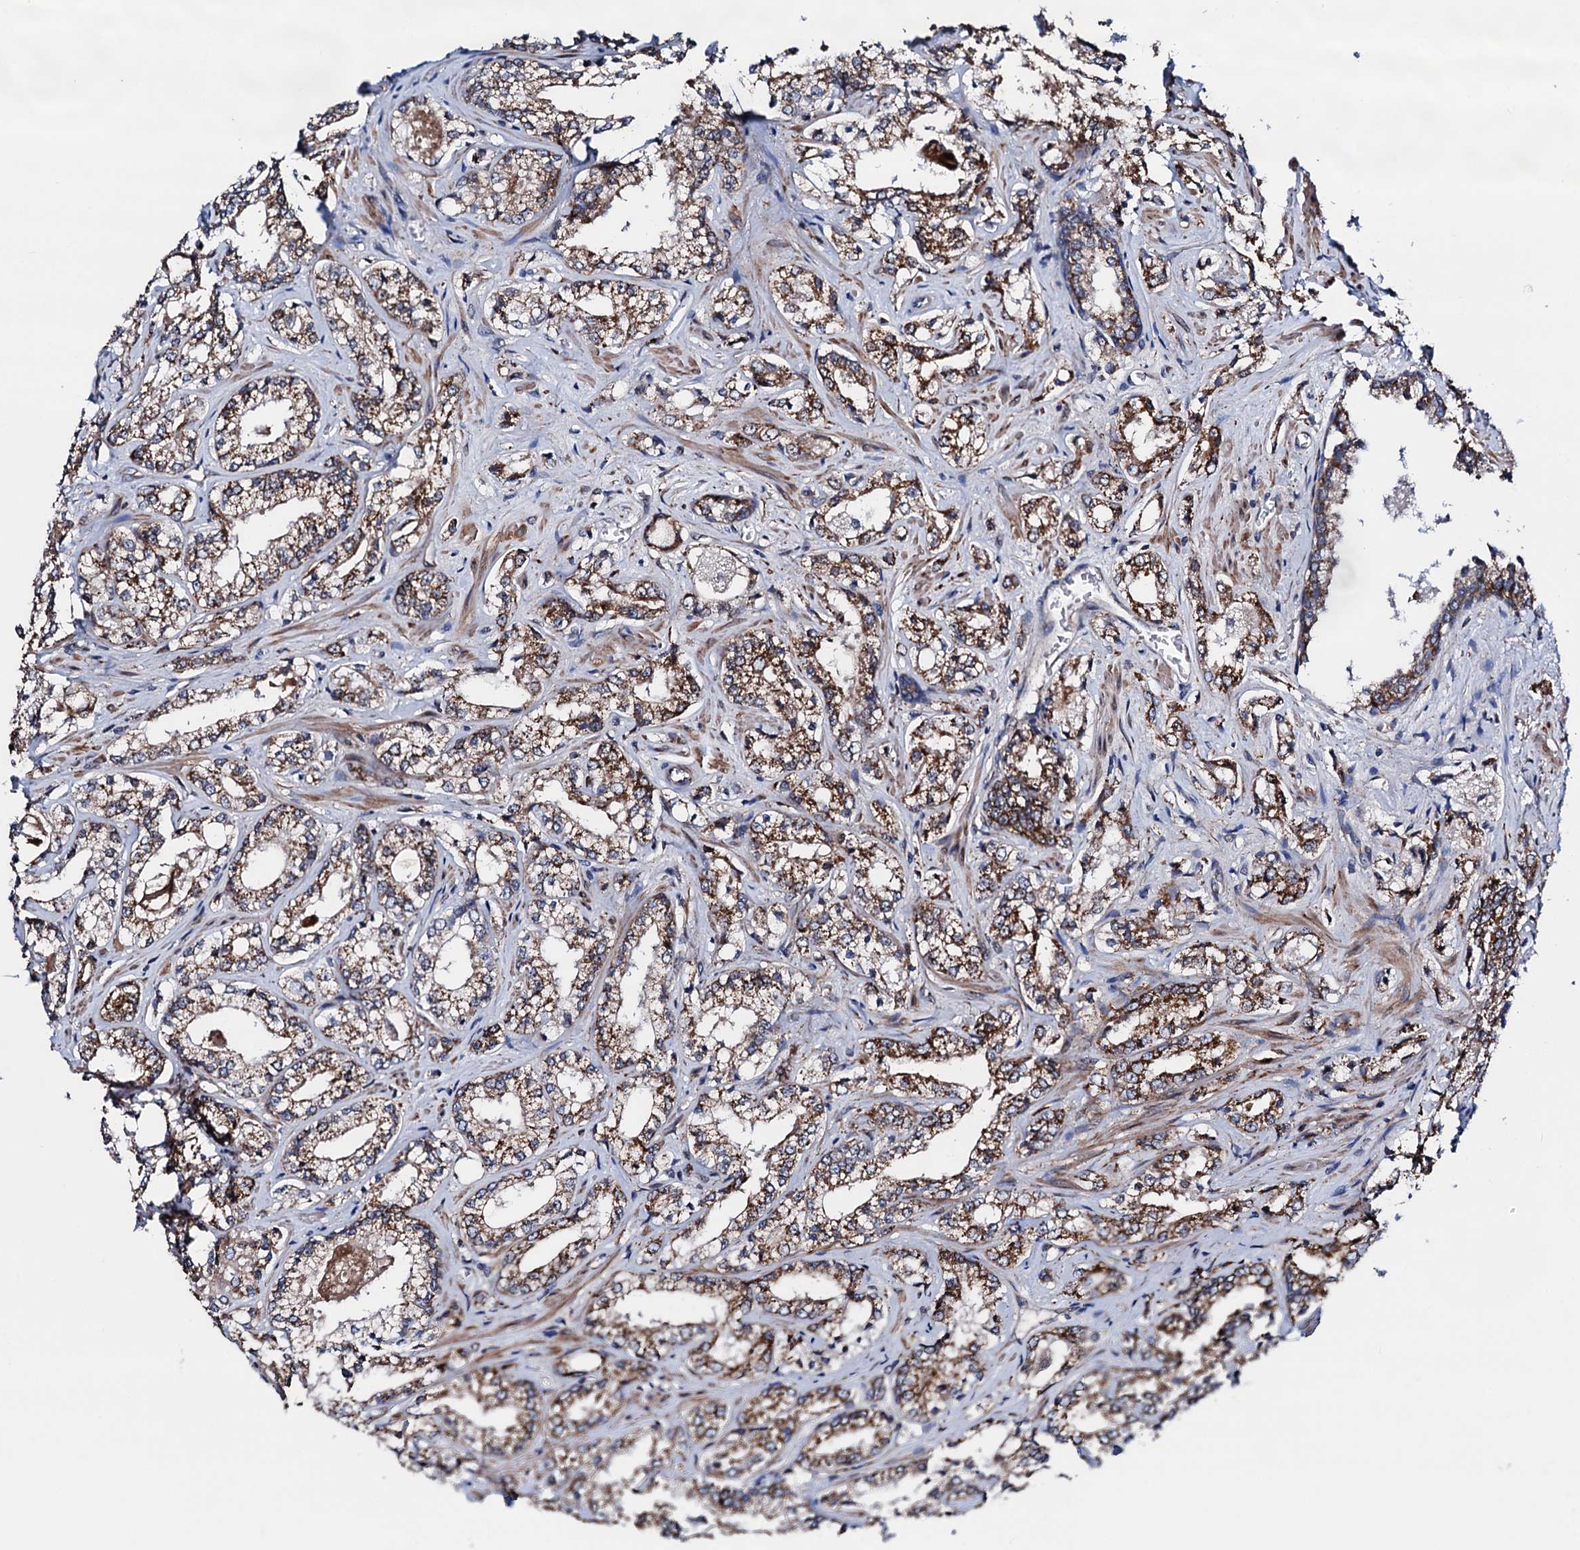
{"staining": {"intensity": "moderate", "quantity": ">75%", "location": "cytoplasmic/membranous"}, "tissue": "prostate cancer", "cell_type": "Tumor cells", "image_type": "cancer", "snomed": [{"axis": "morphology", "description": "Adenocarcinoma, Low grade"}, {"axis": "topography", "description": "Prostate"}], "caption": "A medium amount of moderate cytoplasmic/membranous expression is present in about >75% of tumor cells in prostate cancer tissue.", "gene": "COA4", "patient": {"sex": "male", "age": 47}}